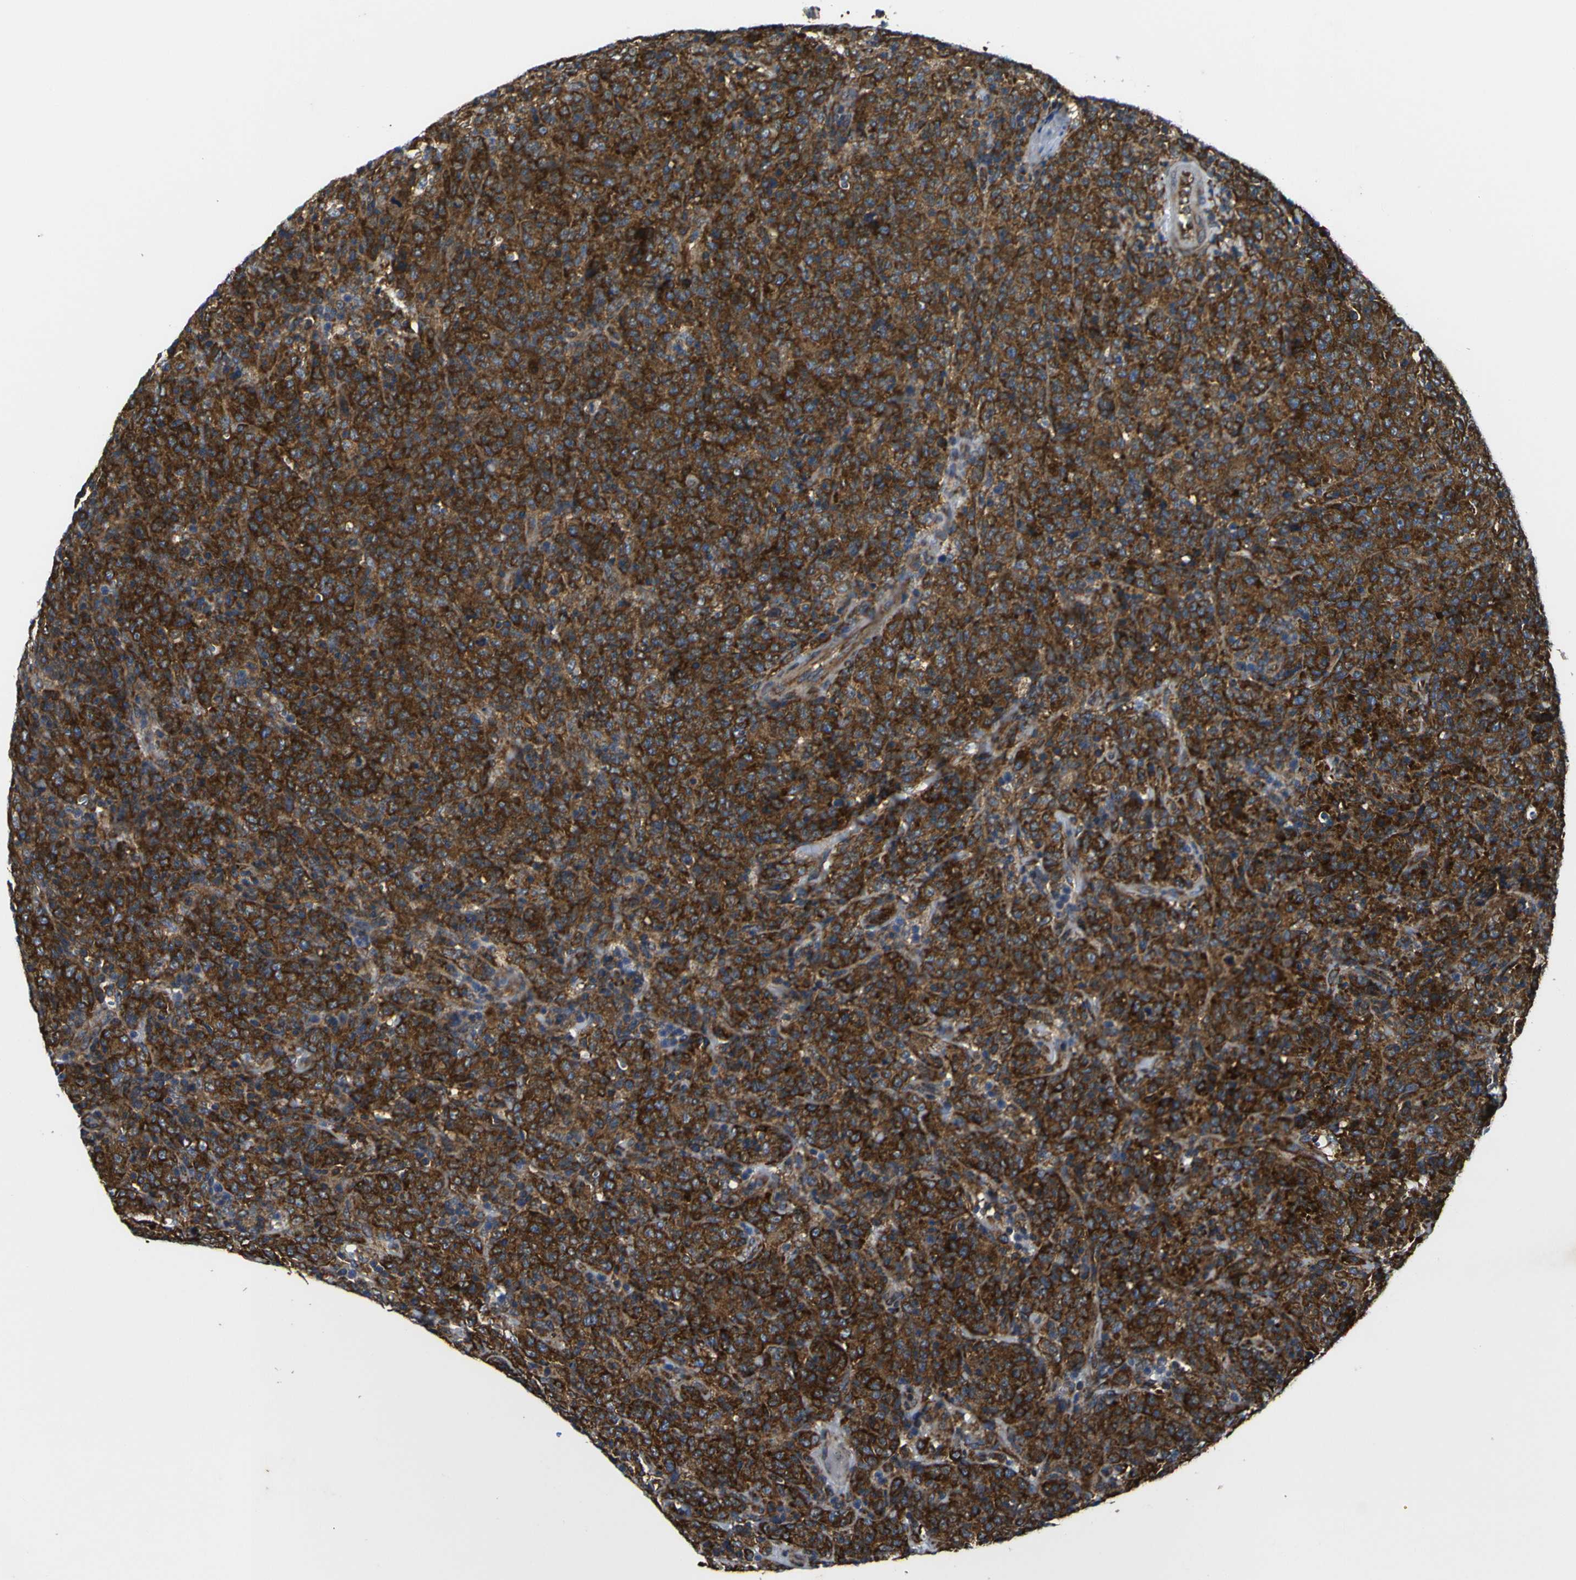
{"staining": {"intensity": "strong", "quantity": ">75%", "location": "cytoplasmic/membranous"}, "tissue": "lymphoma", "cell_type": "Tumor cells", "image_type": "cancer", "snomed": [{"axis": "morphology", "description": "Malignant lymphoma, non-Hodgkin's type, High grade"}, {"axis": "topography", "description": "Tonsil"}], "caption": "Immunohistochemical staining of lymphoma shows high levels of strong cytoplasmic/membranous protein expression in approximately >75% of tumor cells. The protein of interest is stained brown, and the nuclei are stained in blue (DAB (3,3'-diaminobenzidine) IHC with brightfield microscopy, high magnification).", "gene": "RPSA", "patient": {"sex": "female", "age": 36}}